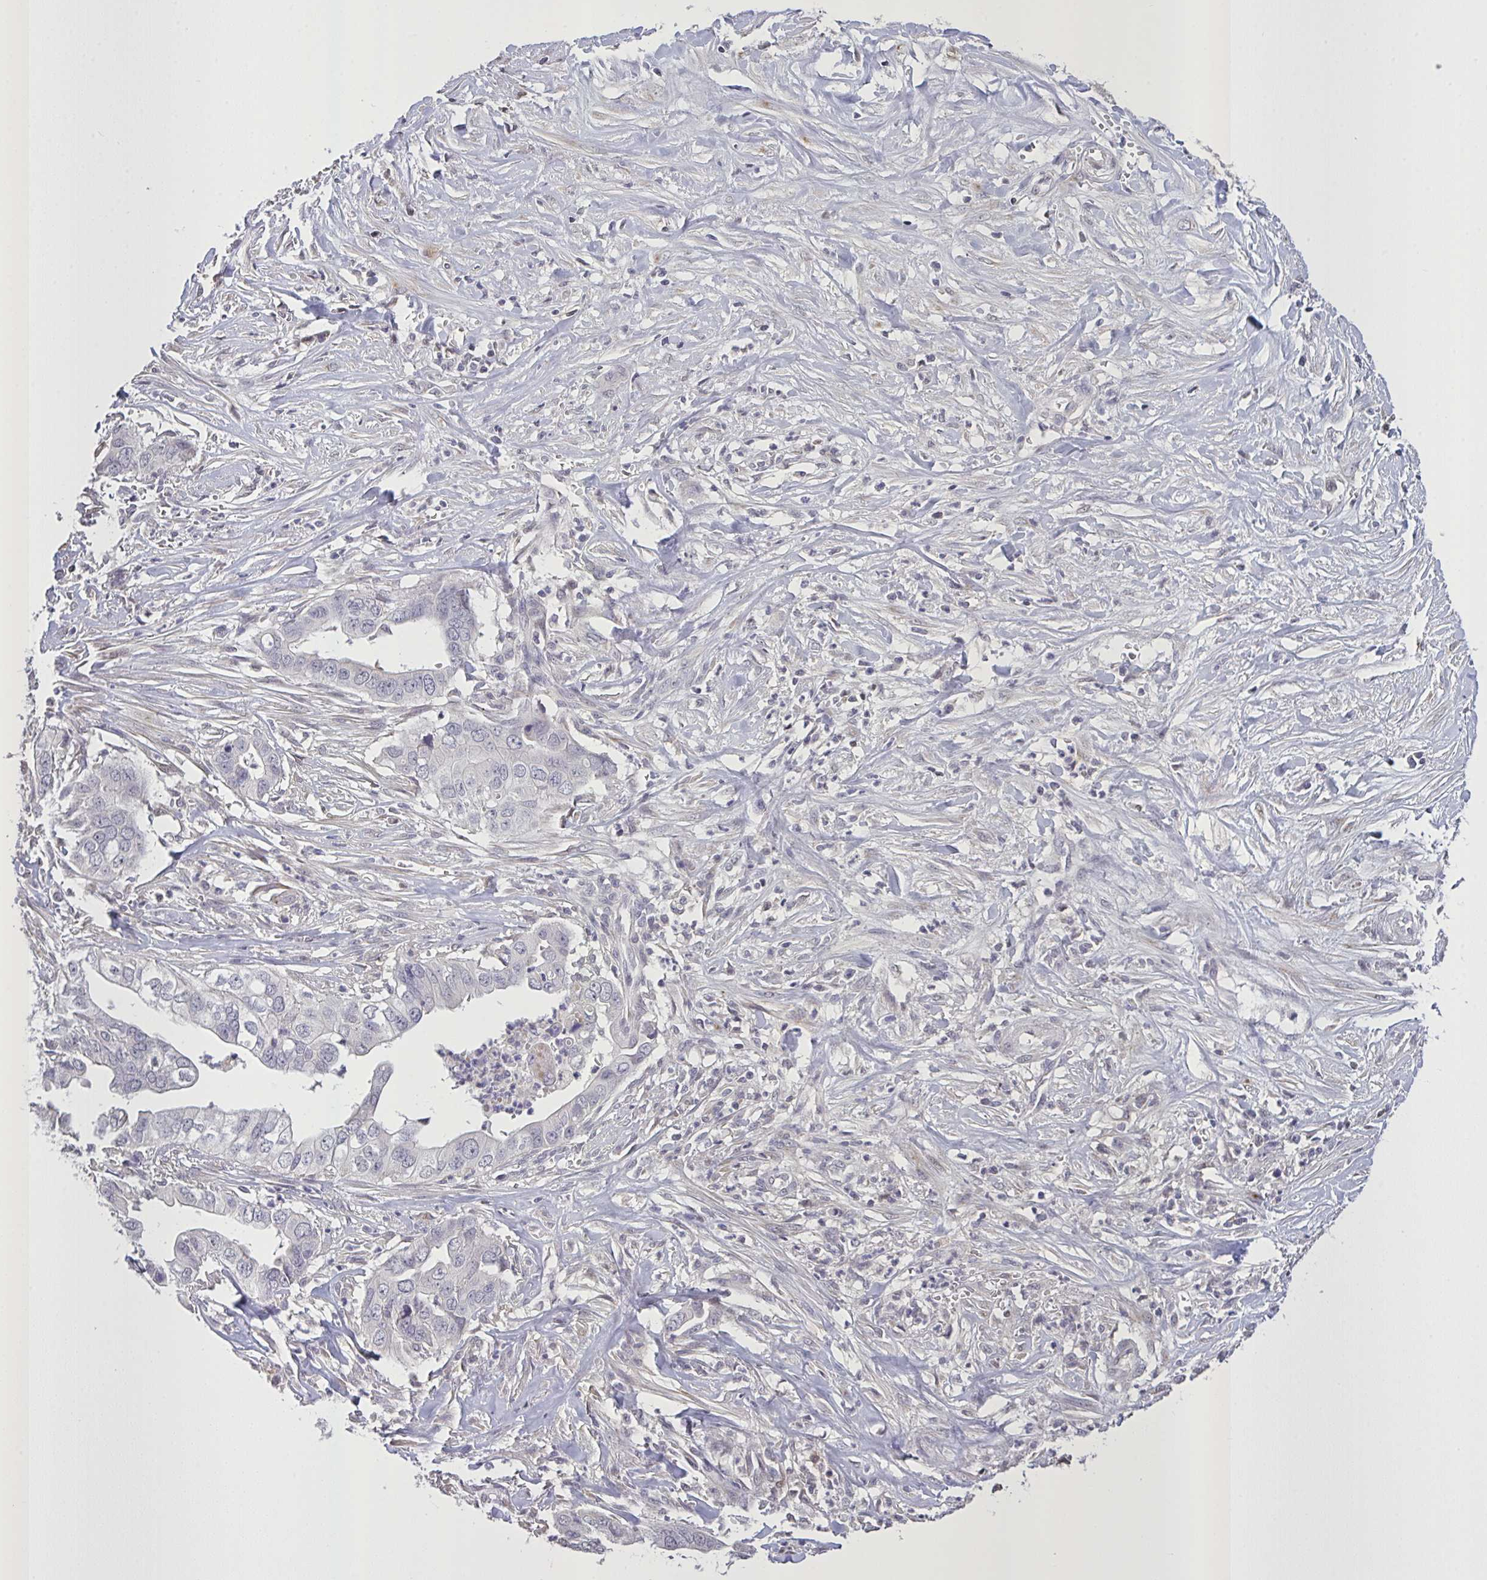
{"staining": {"intensity": "negative", "quantity": "none", "location": "none"}, "tissue": "liver cancer", "cell_type": "Tumor cells", "image_type": "cancer", "snomed": [{"axis": "morphology", "description": "Cholangiocarcinoma"}, {"axis": "topography", "description": "Liver"}], "caption": "A high-resolution histopathology image shows IHC staining of liver cancer, which exhibits no significant expression in tumor cells.", "gene": "MRGPRX2", "patient": {"sex": "female", "age": 79}}